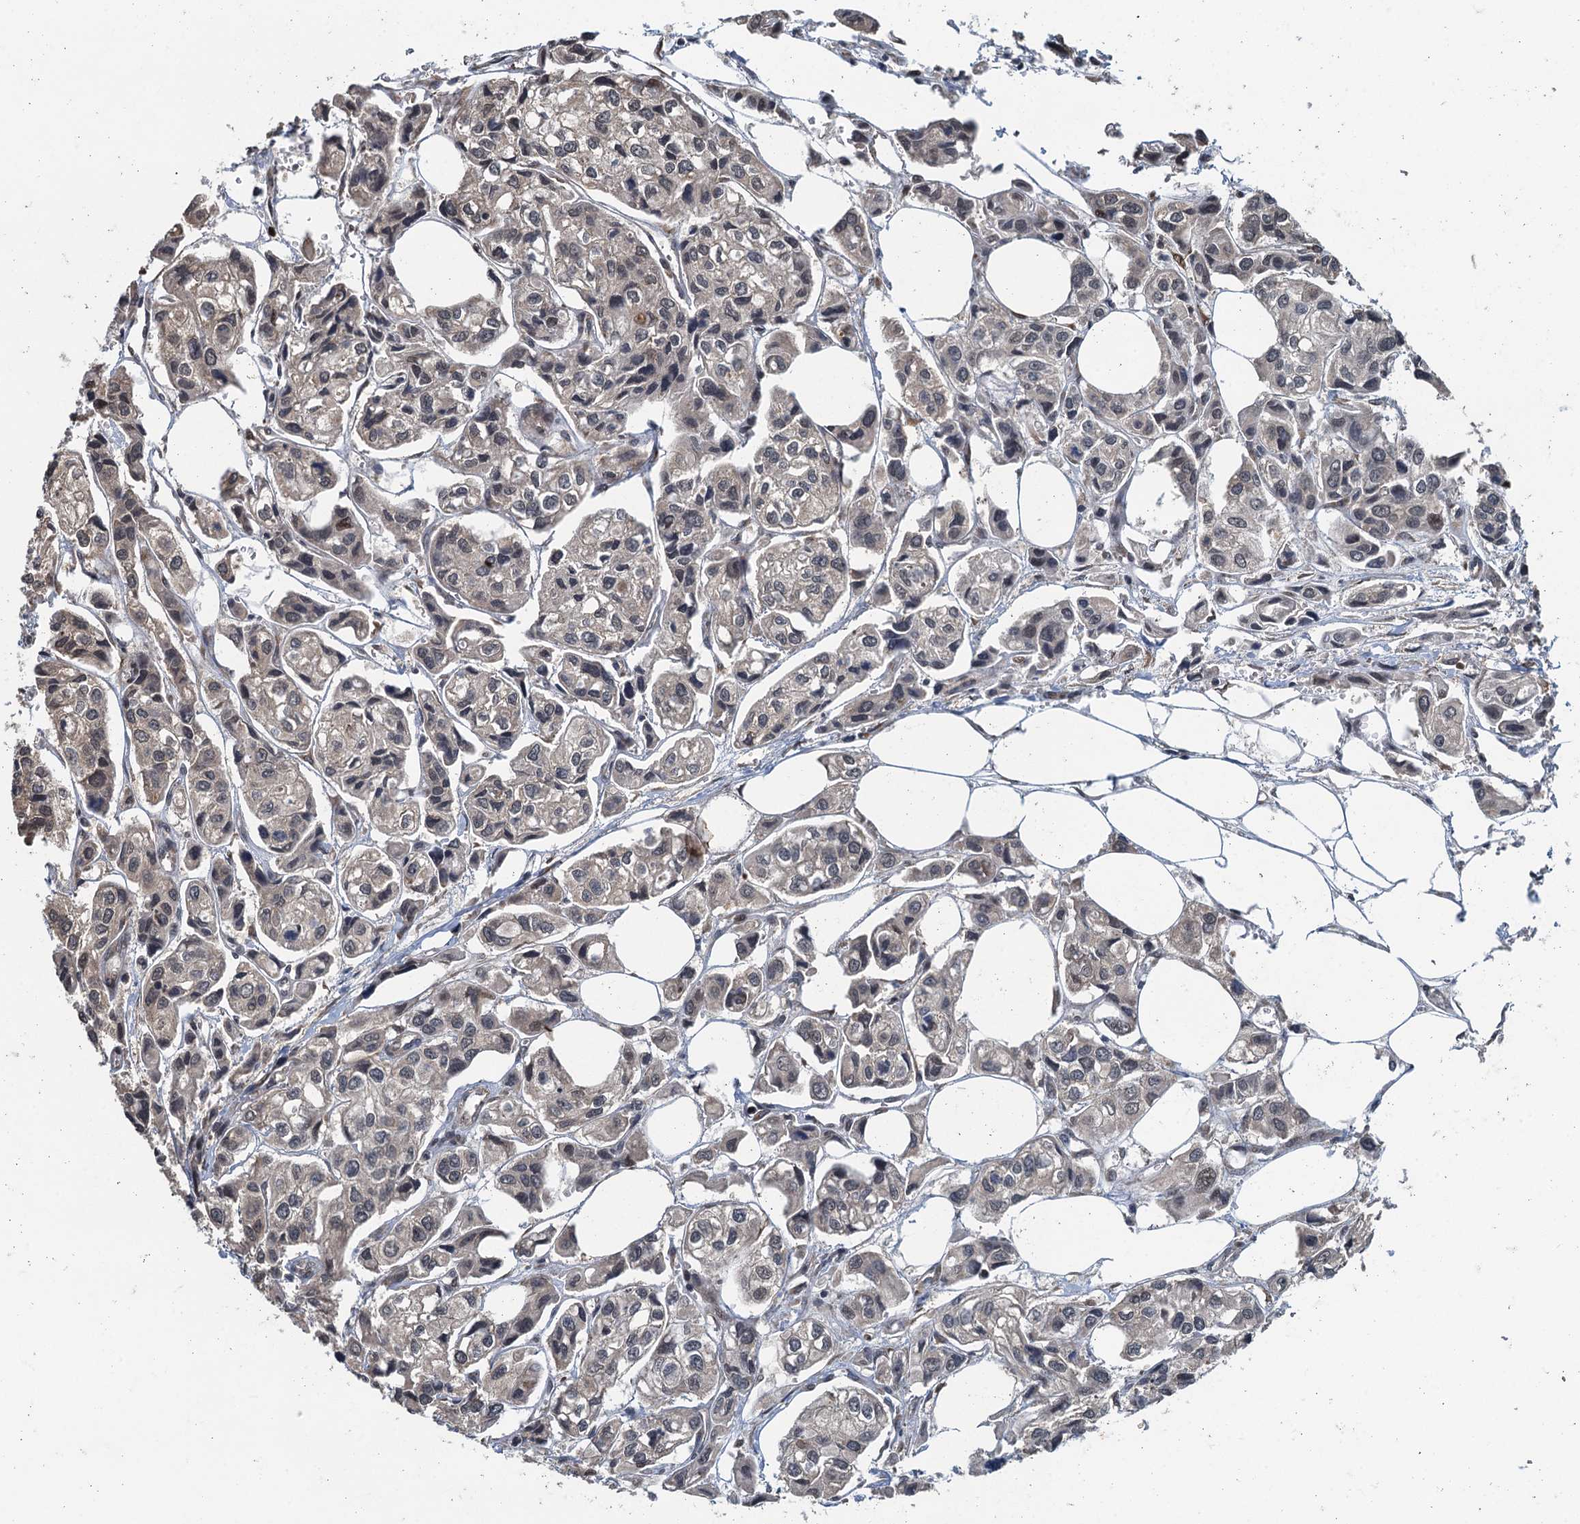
{"staining": {"intensity": "negative", "quantity": "none", "location": "none"}, "tissue": "urothelial cancer", "cell_type": "Tumor cells", "image_type": "cancer", "snomed": [{"axis": "morphology", "description": "Urothelial carcinoma, High grade"}, {"axis": "topography", "description": "Urinary bladder"}], "caption": "Immunohistochemistry (IHC) of human urothelial cancer demonstrates no staining in tumor cells.", "gene": "WHAMM", "patient": {"sex": "male", "age": 67}}